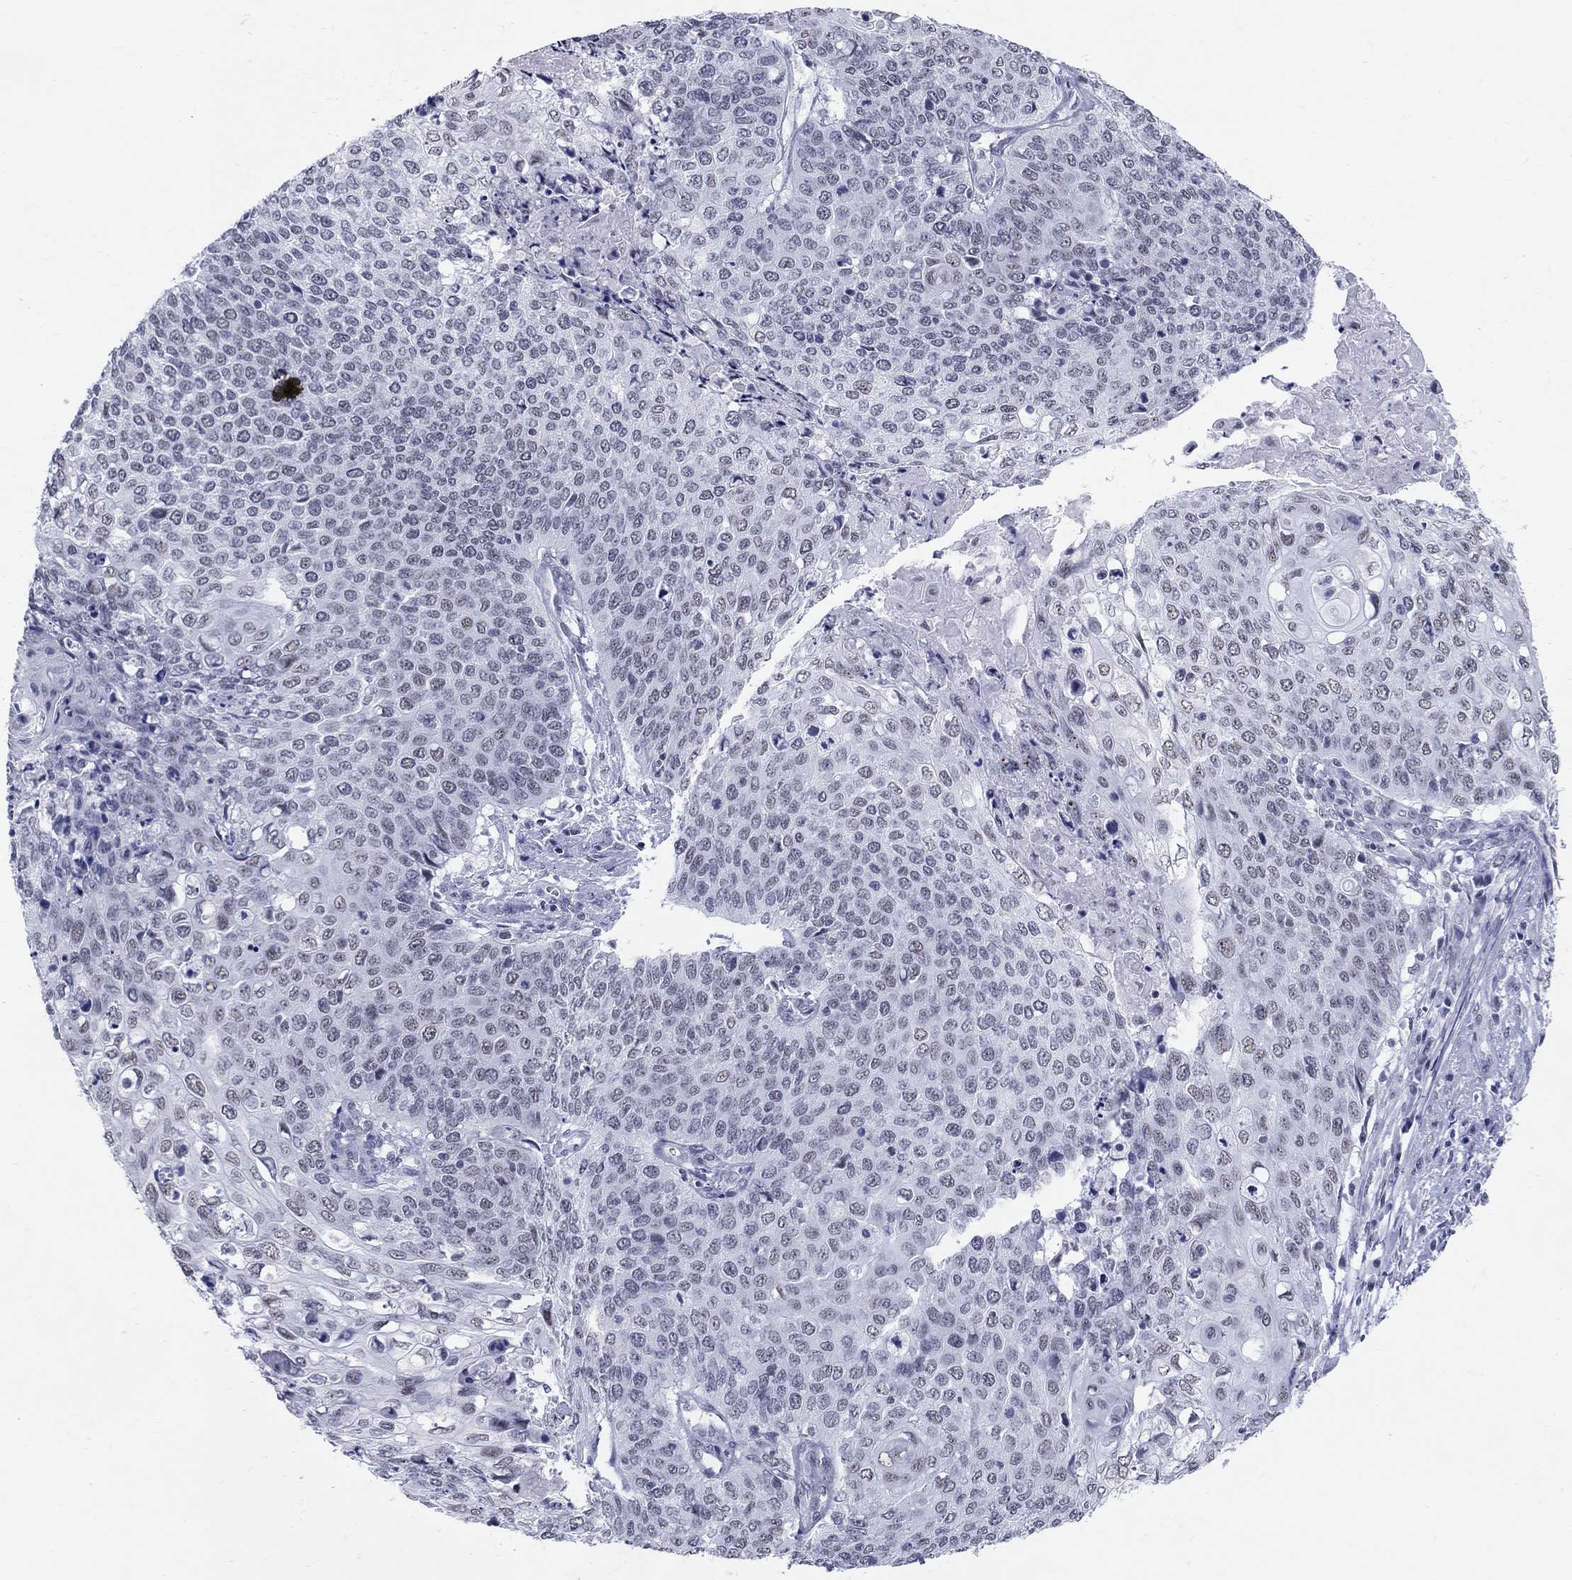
{"staining": {"intensity": "negative", "quantity": "none", "location": "none"}, "tissue": "cervical cancer", "cell_type": "Tumor cells", "image_type": "cancer", "snomed": [{"axis": "morphology", "description": "Squamous cell carcinoma, NOS"}, {"axis": "topography", "description": "Cervix"}], "caption": "Squamous cell carcinoma (cervical) was stained to show a protein in brown. There is no significant positivity in tumor cells.", "gene": "DMTN", "patient": {"sex": "female", "age": 39}}